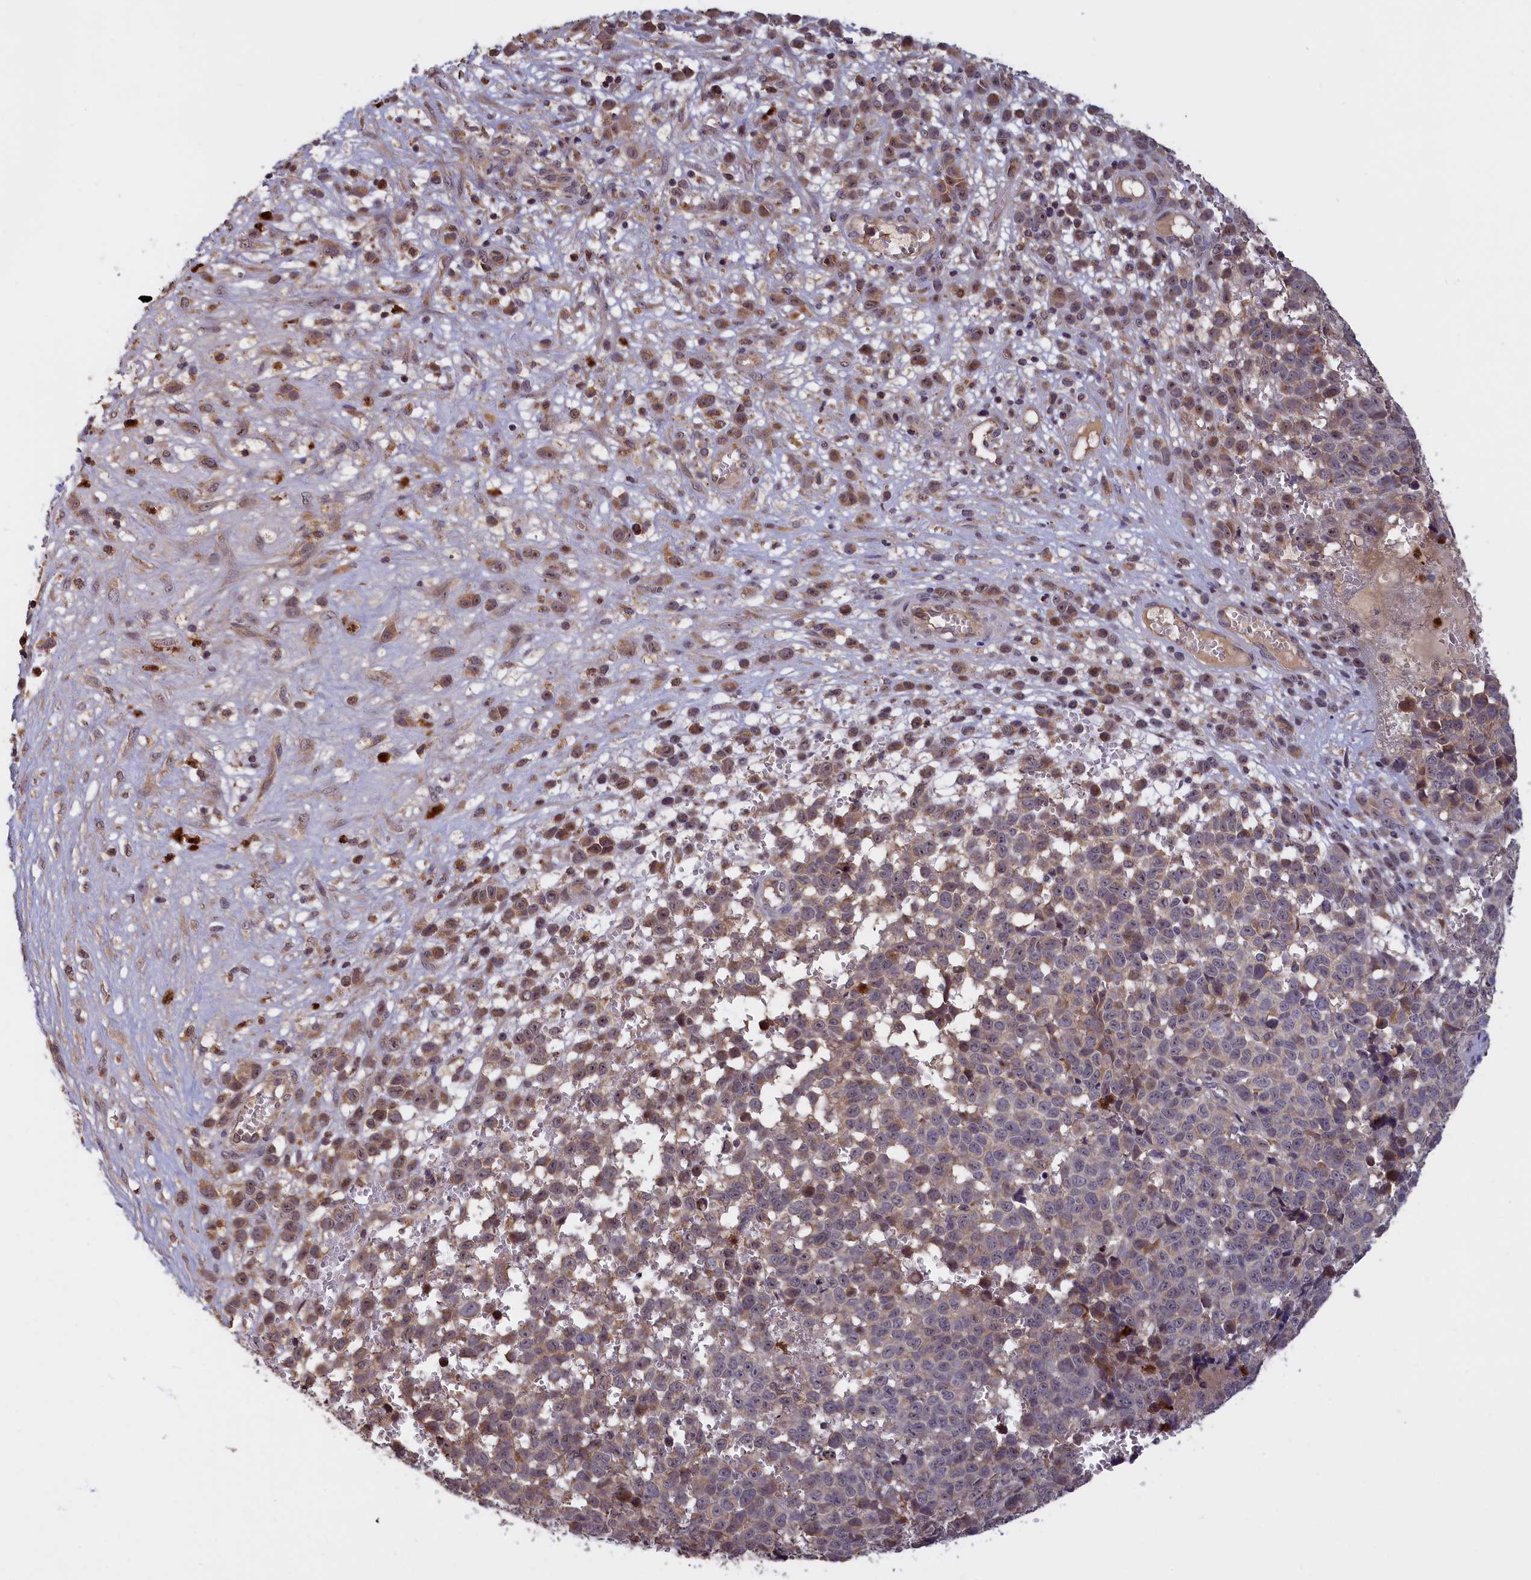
{"staining": {"intensity": "moderate", "quantity": "25%-75%", "location": "cytoplasmic/membranous"}, "tissue": "melanoma", "cell_type": "Tumor cells", "image_type": "cancer", "snomed": [{"axis": "morphology", "description": "Malignant melanoma, NOS"}, {"axis": "topography", "description": "Nose, NOS"}], "caption": "Brown immunohistochemical staining in melanoma shows moderate cytoplasmic/membranous staining in about 25%-75% of tumor cells.", "gene": "EPB41L4B", "patient": {"sex": "female", "age": 48}}